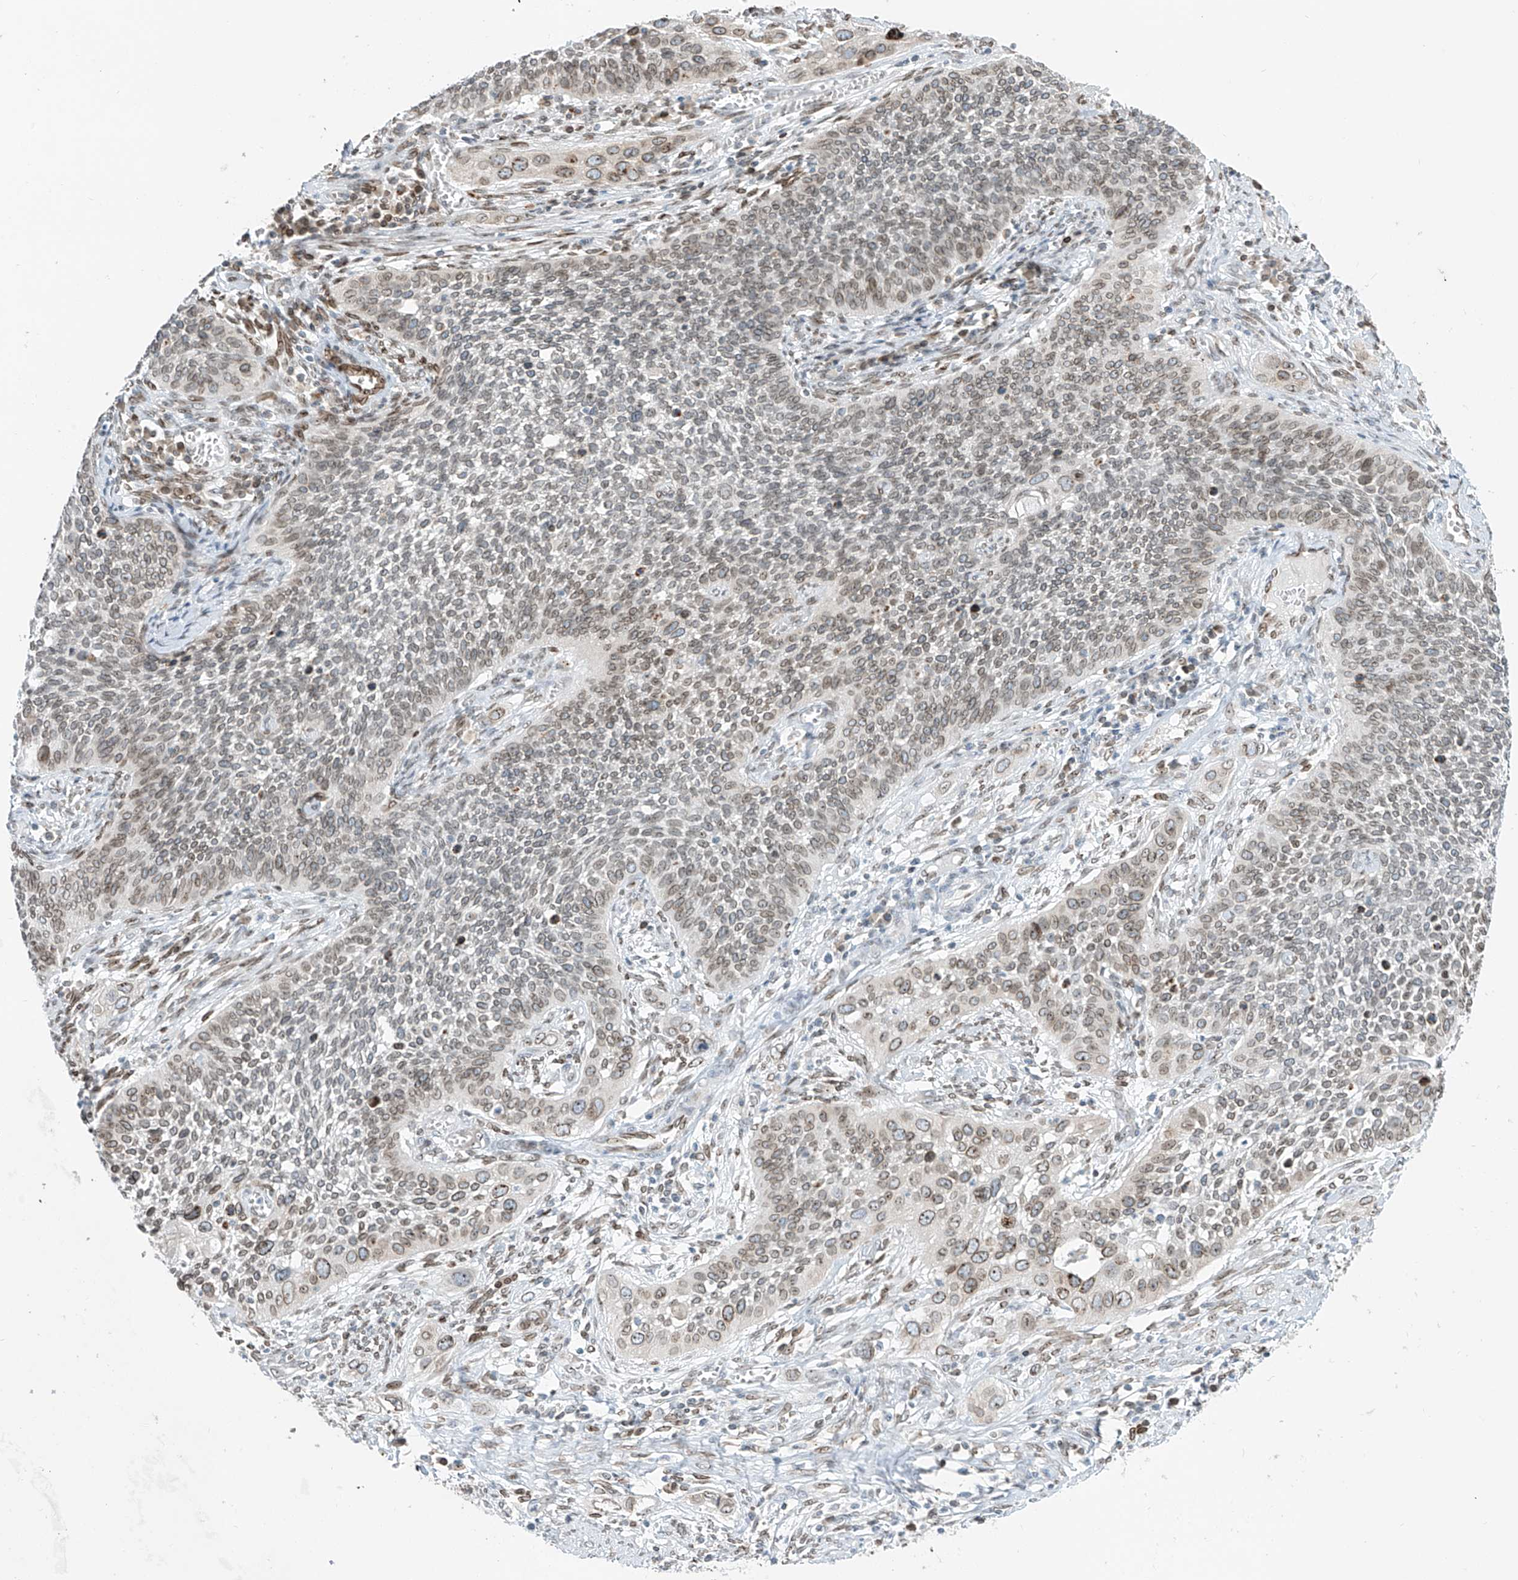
{"staining": {"intensity": "weak", "quantity": "25%-75%", "location": "cytoplasmic/membranous,nuclear"}, "tissue": "cervical cancer", "cell_type": "Tumor cells", "image_type": "cancer", "snomed": [{"axis": "morphology", "description": "Squamous cell carcinoma, NOS"}, {"axis": "topography", "description": "Cervix"}], "caption": "A brown stain labels weak cytoplasmic/membranous and nuclear positivity of a protein in cervical squamous cell carcinoma tumor cells.", "gene": "SAMD15", "patient": {"sex": "female", "age": 34}}